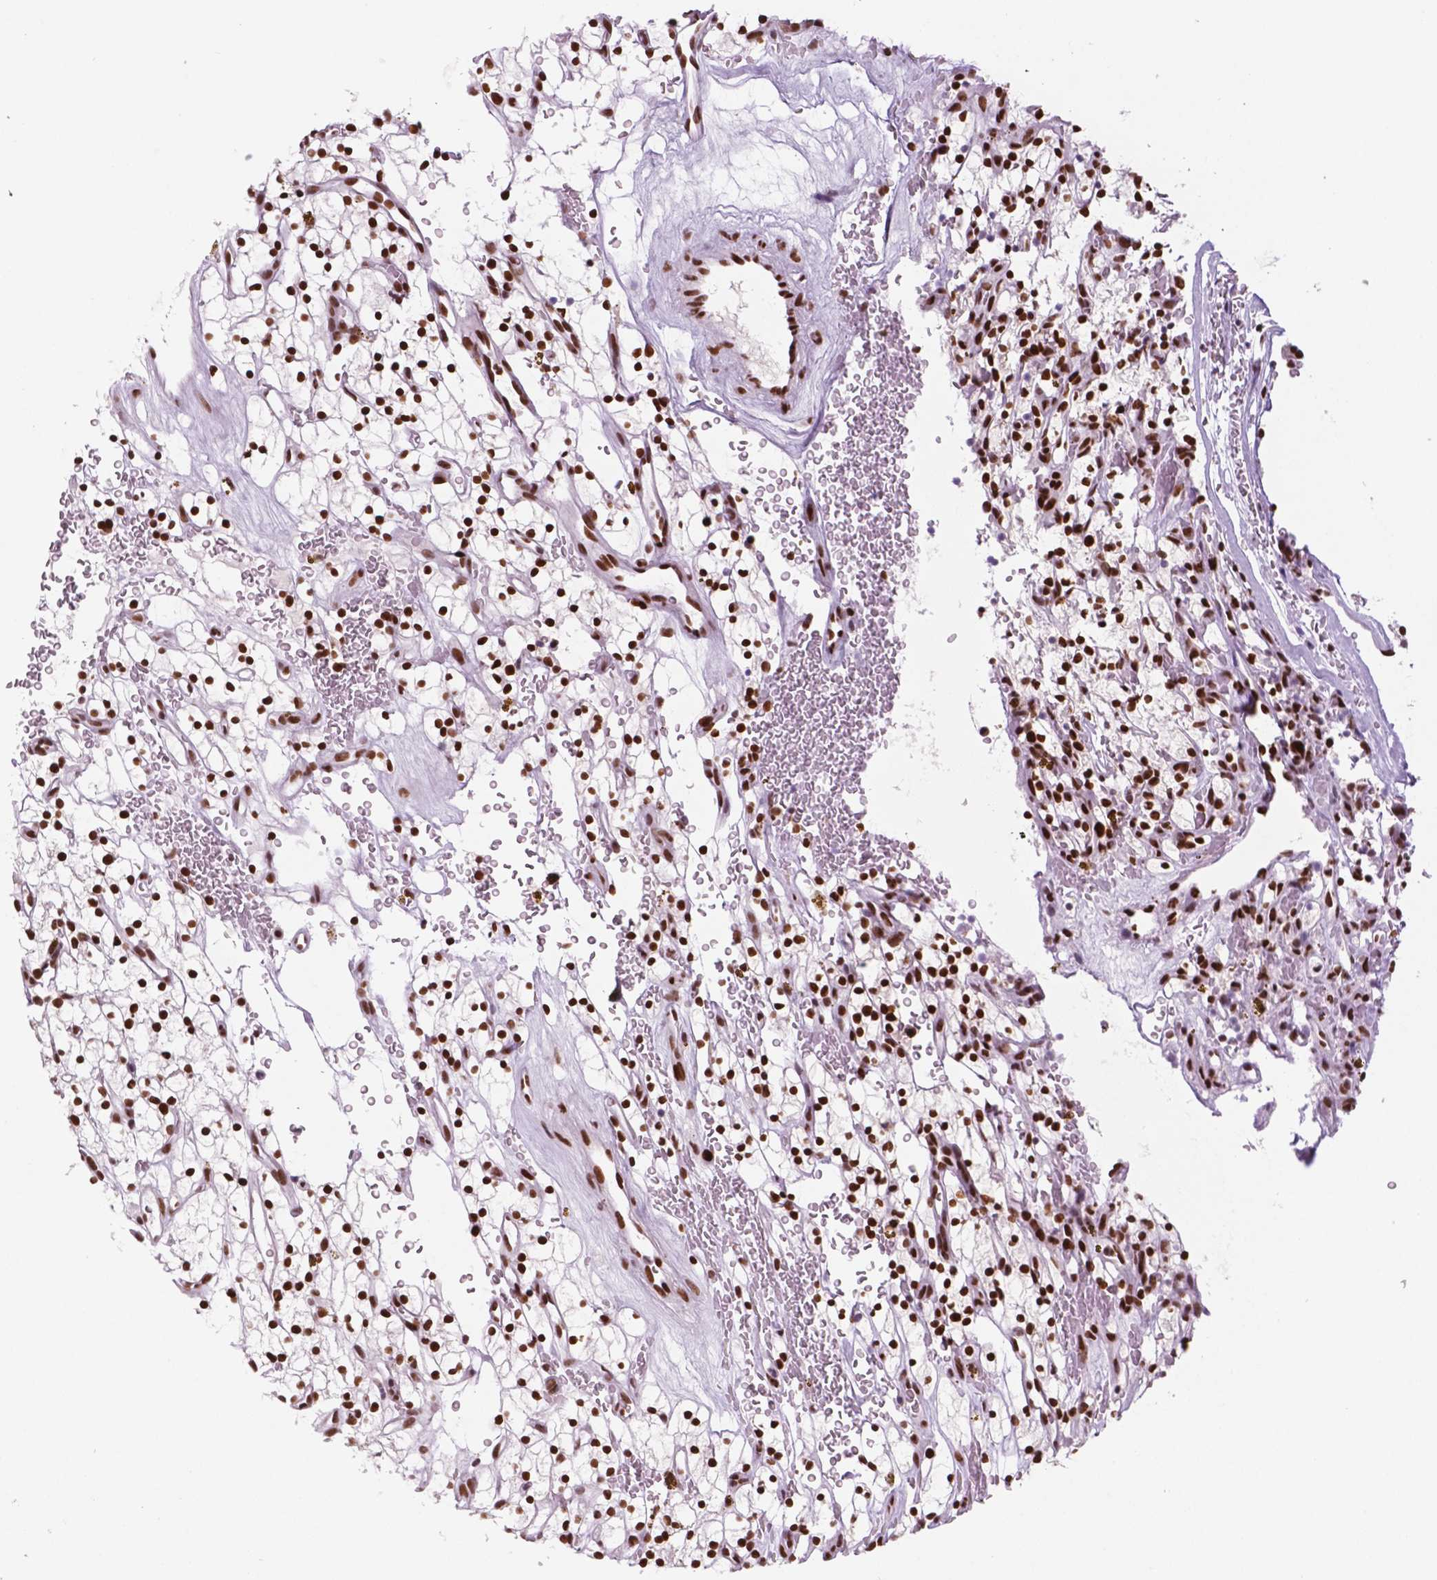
{"staining": {"intensity": "strong", "quantity": ">75%", "location": "nuclear"}, "tissue": "renal cancer", "cell_type": "Tumor cells", "image_type": "cancer", "snomed": [{"axis": "morphology", "description": "Adenocarcinoma, NOS"}, {"axis": "topography", "description": "Kidney"}], "caption": "About >75% of tumor cells in human adenocarcinoma (renal) reveal strong nuclear protein staining as visualized by brown immunohistochemical staining.", "gene": "MSH6", "patient": {"sex": "female", "age": 64}}